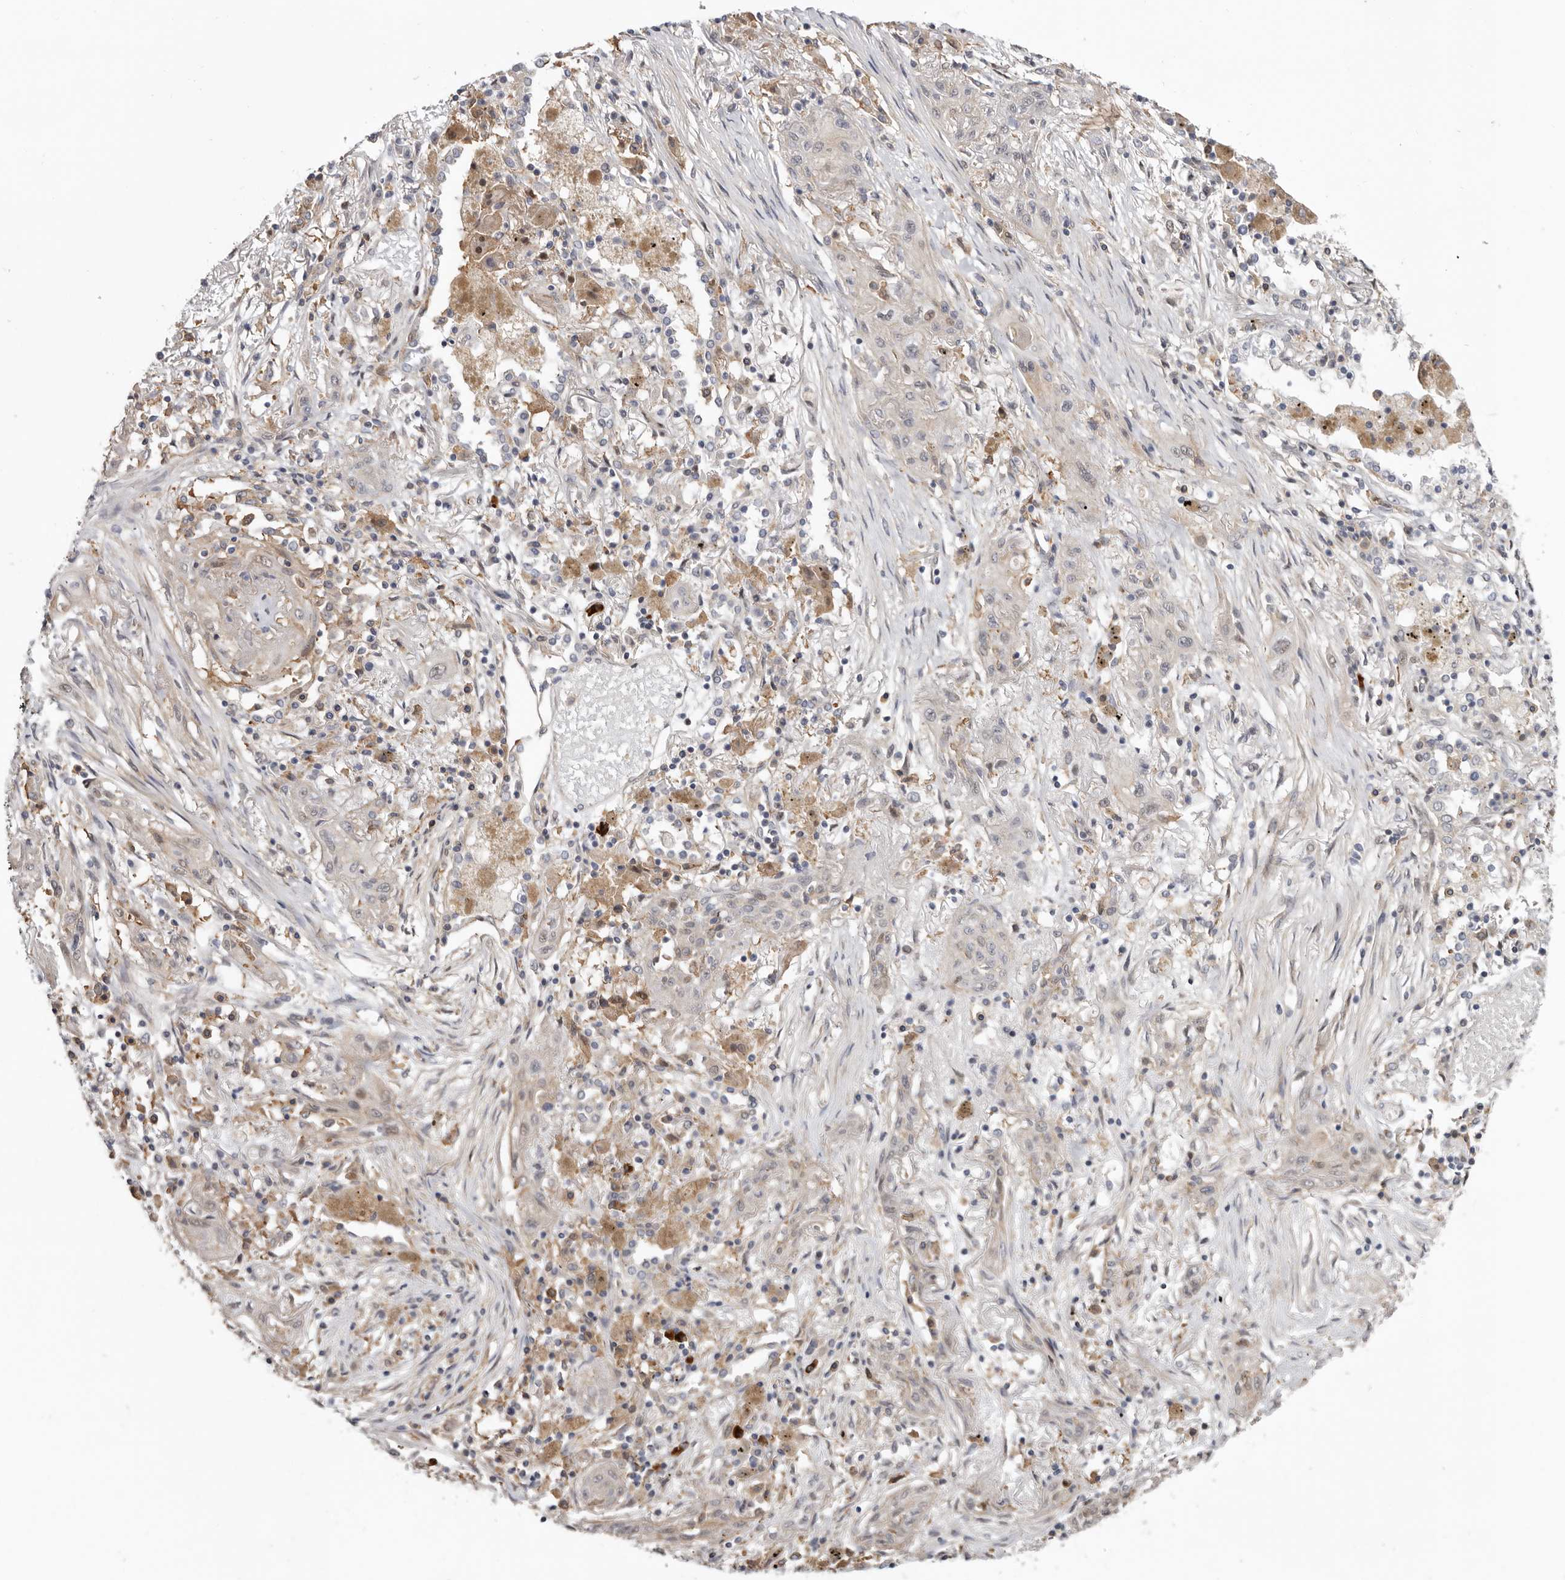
{"staining": {"intensity": "negative", "quantity": "none", "location": "none"}, "tissue": "lung cancer", "cell_type": "Tumor cells", "image_type": "cancer", "snomed": [{"axis": "morphology", "description": "Squamous cell carcinoma, NOS"}, {"axis": "topography", "description": "Lung"}], "caption": "Immunohistochemistry micrograph of neoplastic tissue: human lung cancer (squamous cell carcinoma) stained with DAB exhibits no significant protein expression in tumor cells.", "gene": "MSRB2", "patient": {"sex": "female", "age": 47}}